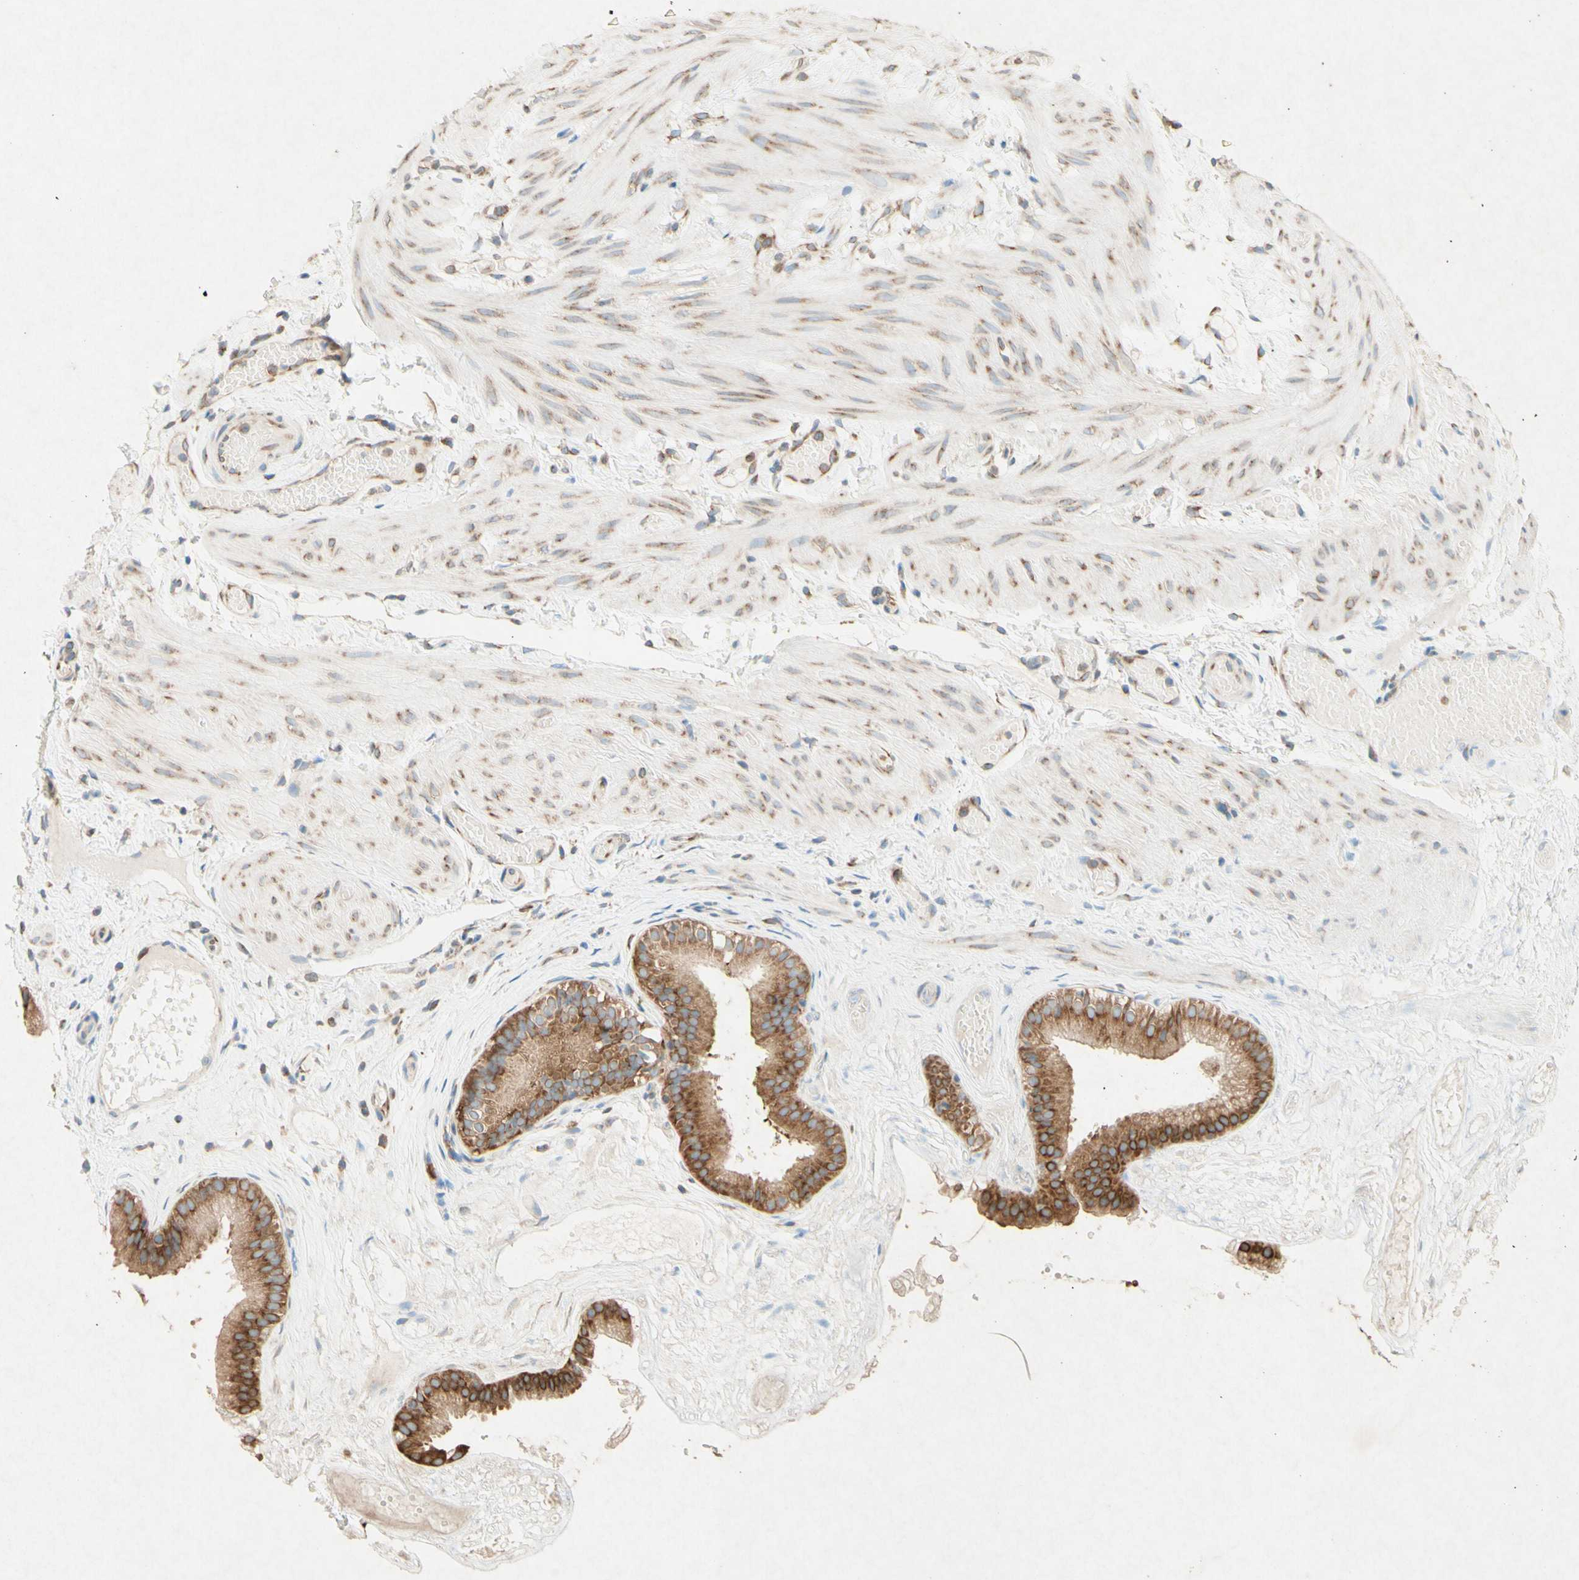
{"staining": {"intensity": "moderate", "quantity": ">75%", "location": "cytoplasmic/membranous"}, "tissue": "gallbladder", "cell_type": "Glandular cells", "image_type": "normal", "snomed": [{"axis": "morphology", "description": "Normal tissue, NOS"}, {"axis": "topography", "description": "Gallbladder"}], "caption": "A high-resolution photomicrograph shows immunohistochemistry (IHC) staining of normal gallbladder, which exhibits moderate cytoplasmic/membranous expression in about >75% of glandular cells.", "gene": "PABPC1", "patient": {"sex": "female", "age": 26}}